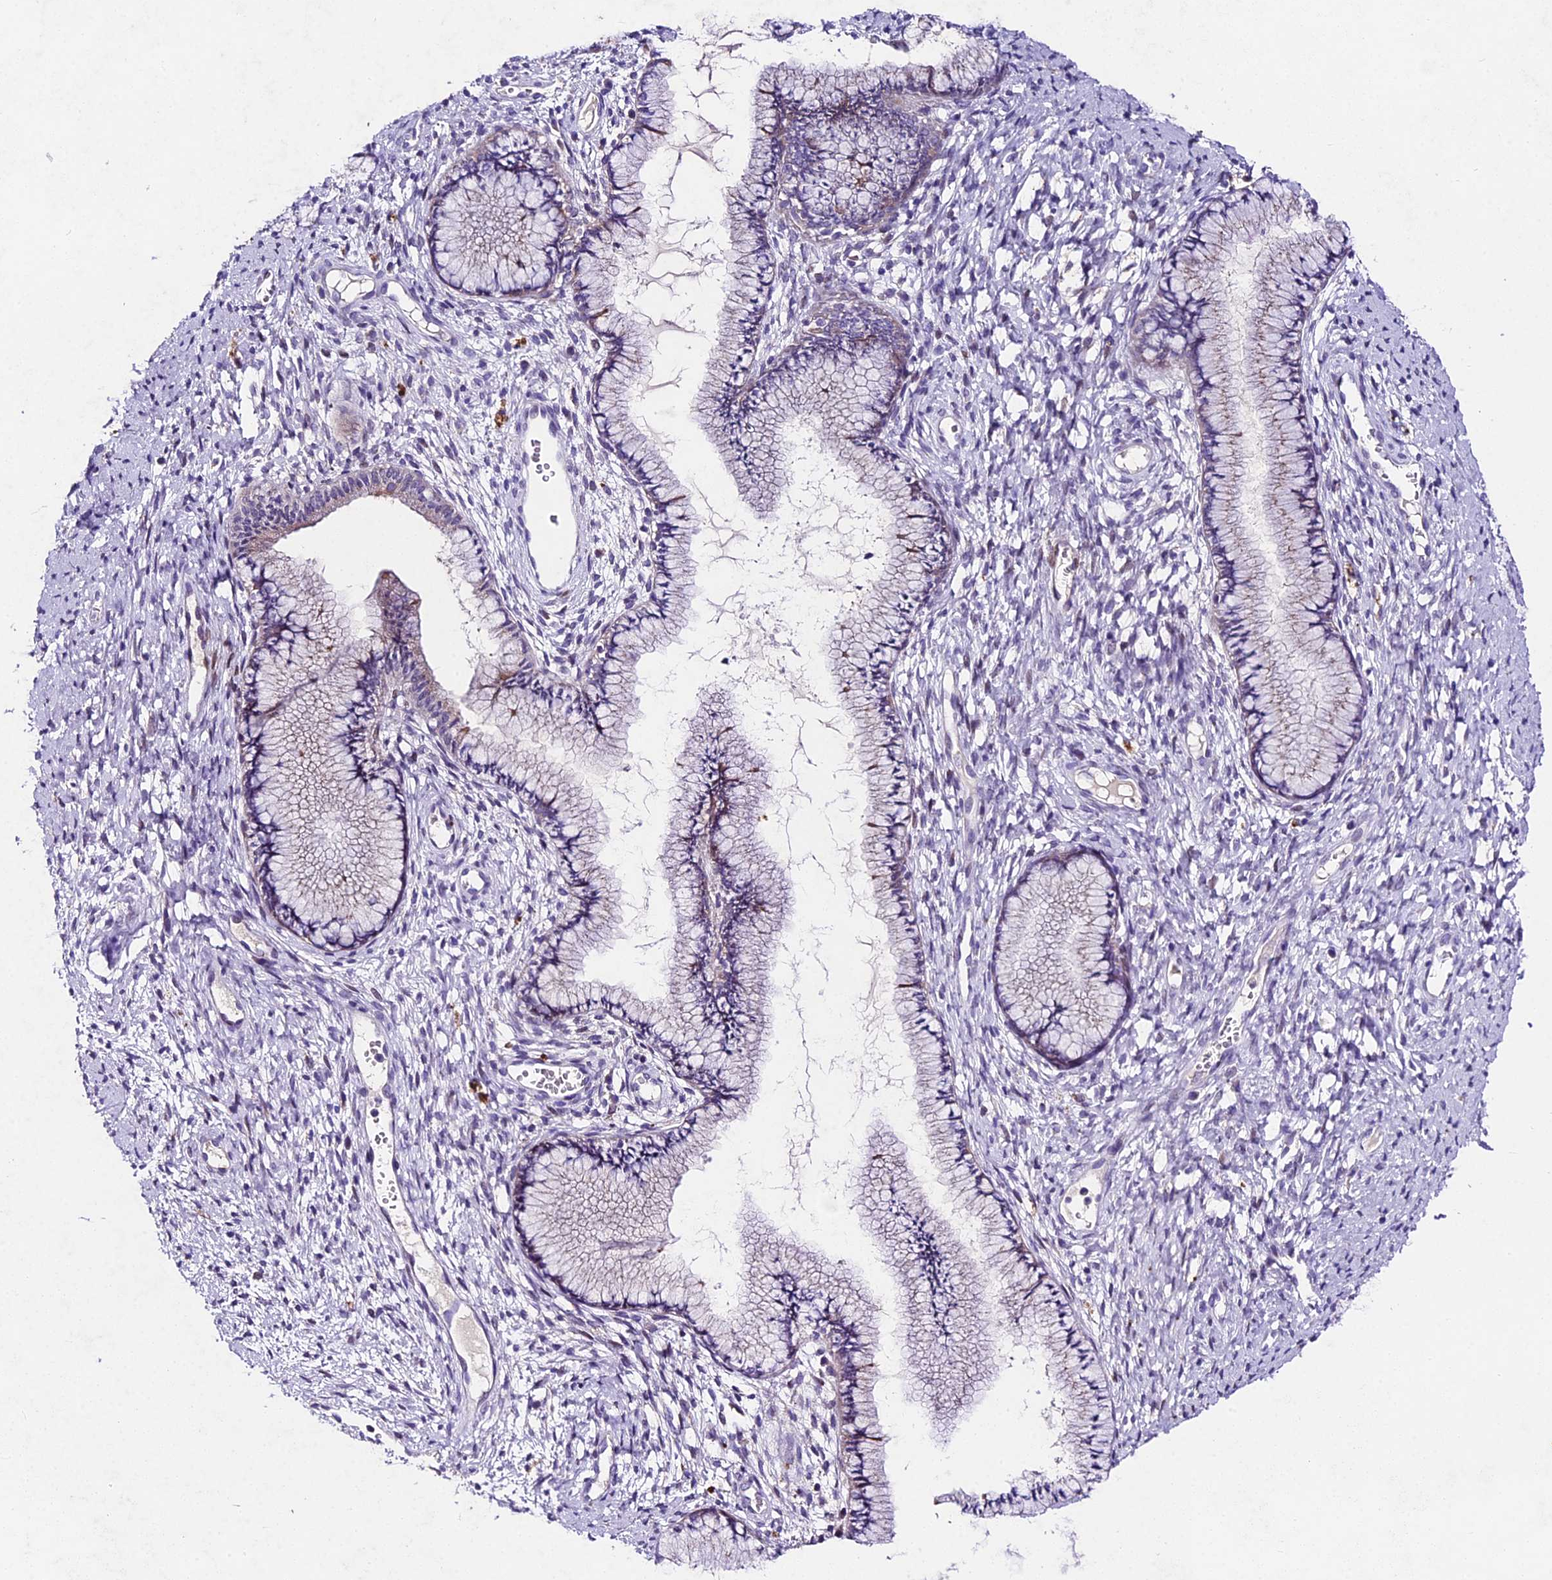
{"staining": {"intensity": "negative", "quantity": "none", "location": "none"}, "tissue": "cervix", "cell_type": "Glandular cells", "image_type": "normal", "snomed": [{"axis": "morphology", "description": "Normal tissue, NOS"}, {"axis": "topography", "description": "Cervix"}], "caption": "Glandular cells show no significant positivity in benign cervix. (DAB (3,3'-diaminobenzidine) immunohistochemistry visualized using brightfield microscopy, high magnification).", "gene": "IFT140", "patient": {"sex": "female", "age": 42}}